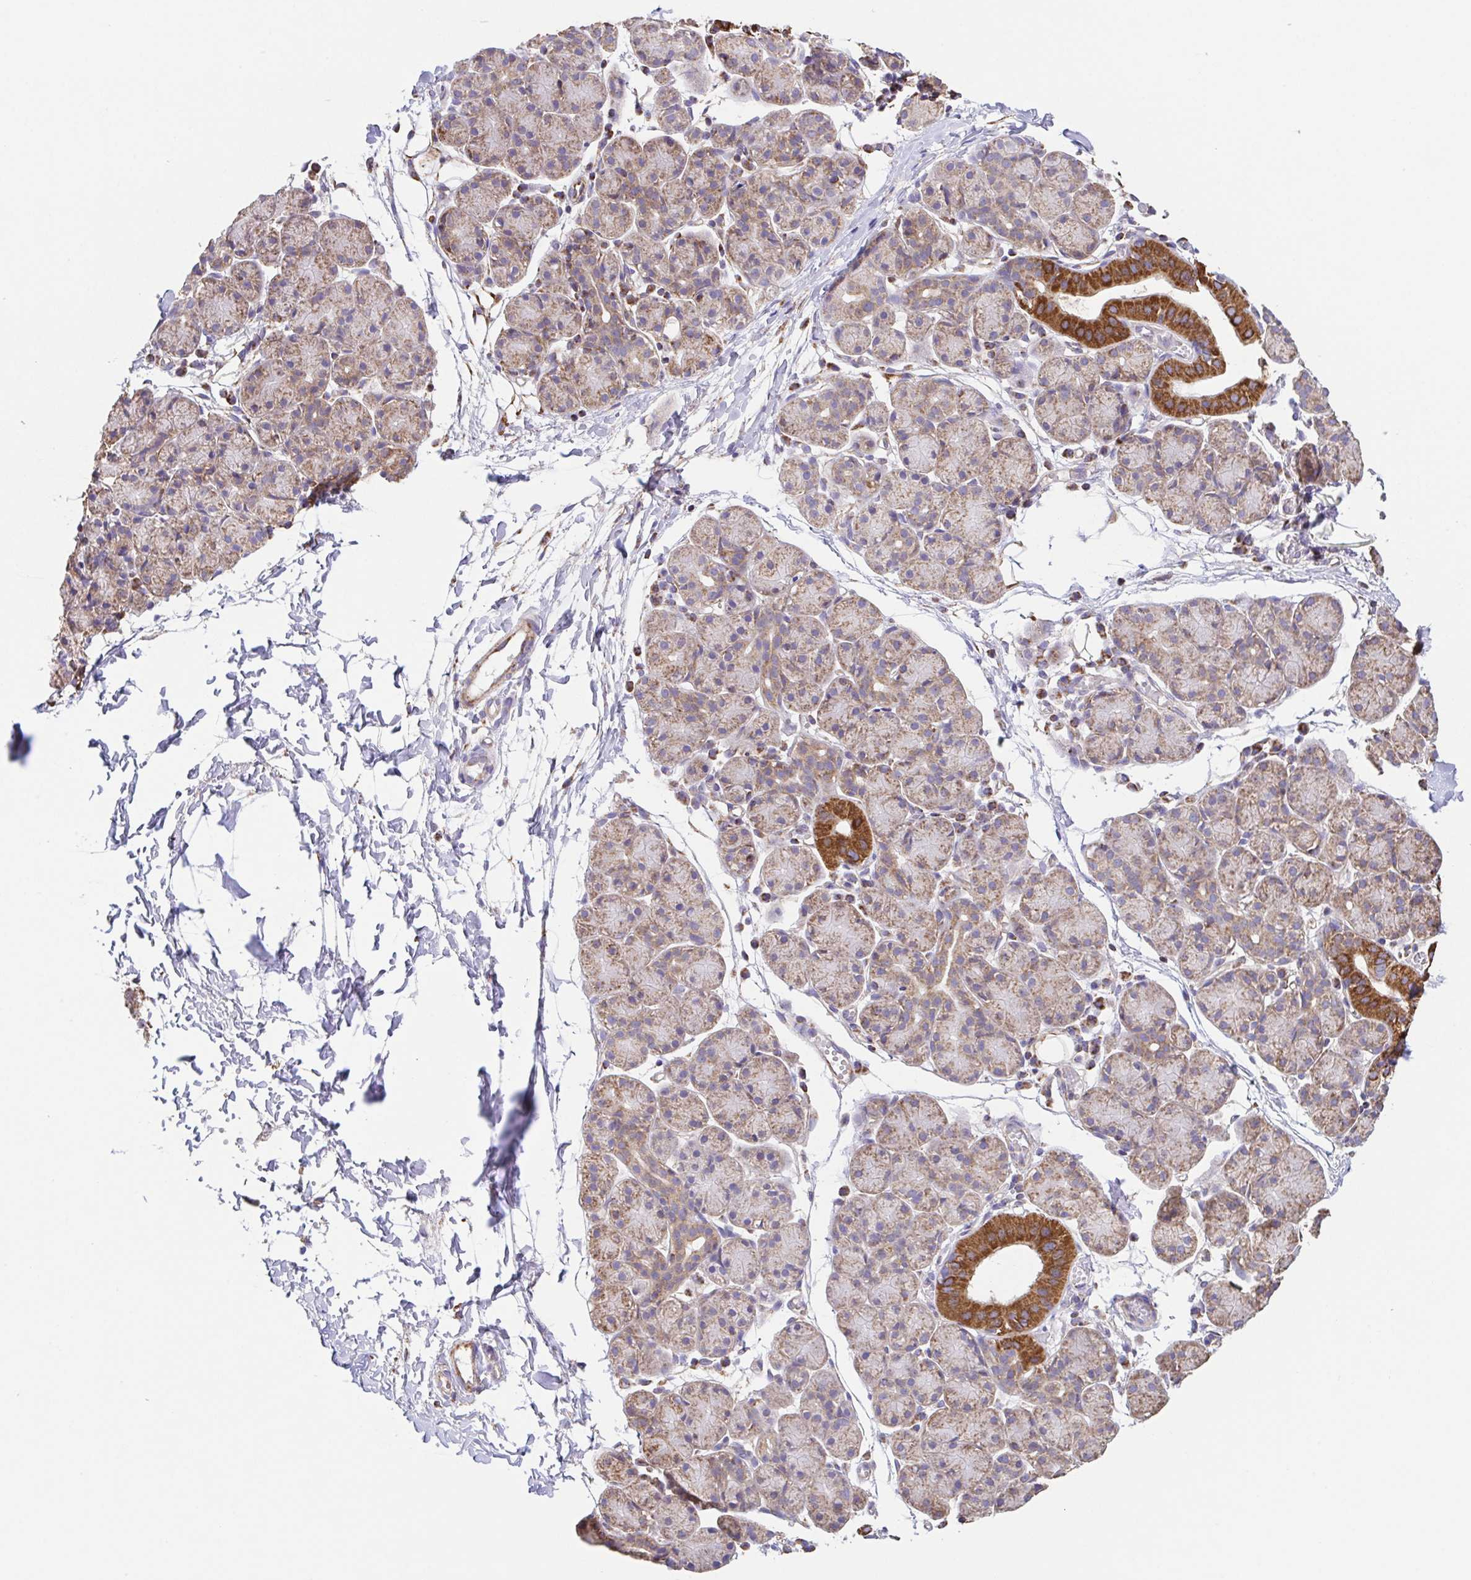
{"staining": {"intensity": "moderate", "quantity": ">75%", "location": "cytoplasmic/membranous"}, "tissue": "salivary gland", "cell_type": "Glandular cells", "image_type": "normal", "snomed": [{"axis": "morphology", "description": "Normal tissue, NOS"}, {"axis": "morphology", "description": "Inflammation, NOS"}, {"axis": "topography", "description": "Lymph node"}, {"axis": "topography", "description": "Salivary gland"}], "caption": "Moderate cytoplasmic/membranous protein positivity is identified in approximately >75% of glandular cells in salivary gland. (brown staining indicates protein expression, while blue staining denotes nuclei).", "gene": "GINM1", "patient": {"sex": "male", "age": 3}}